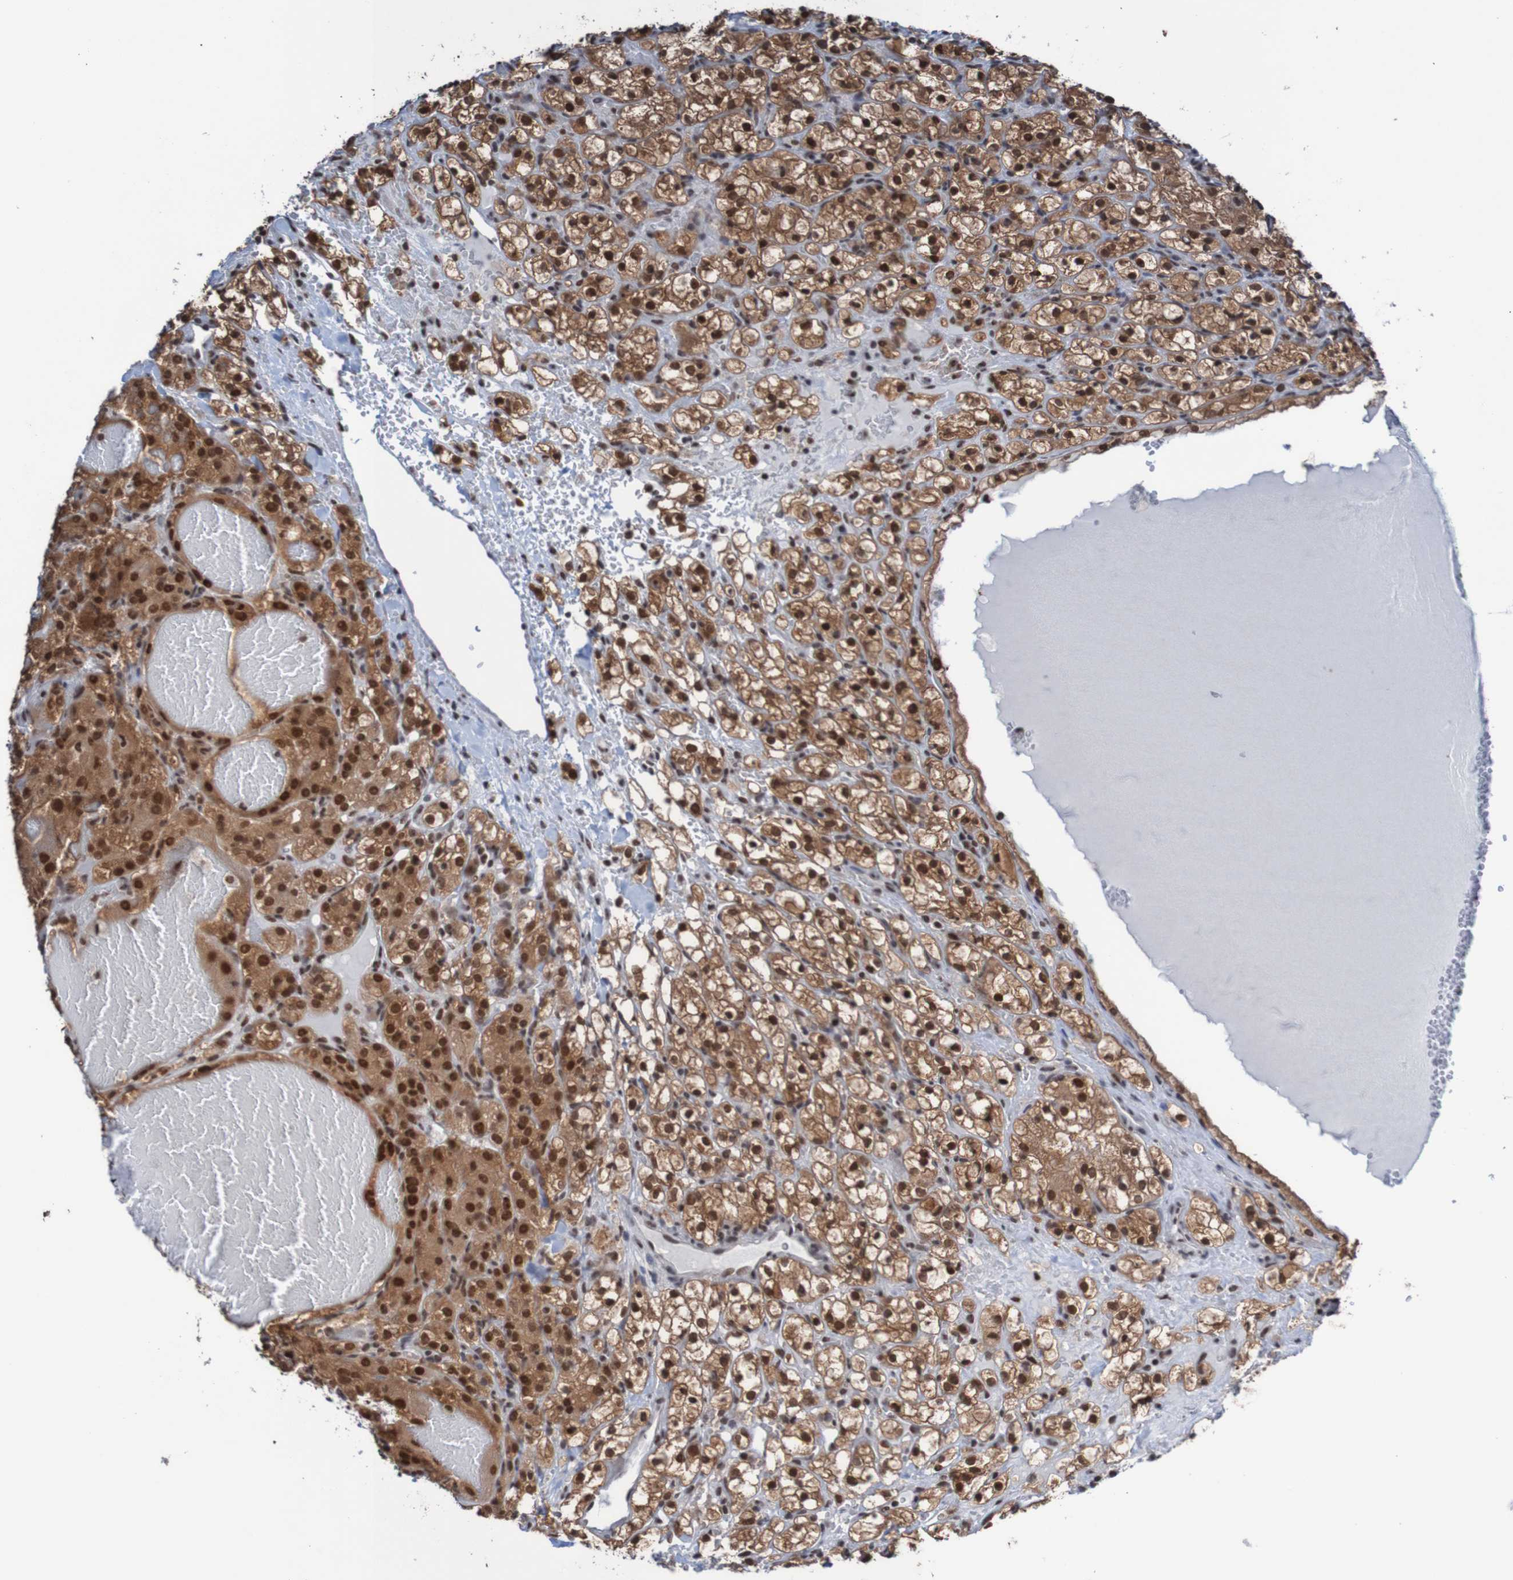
{"staining": {"intensity": "strong", "quantity": ">75%", "location": "cytoplasmic/membranous,nuclear"}, "tissue": "renal cancer", "cell_type": "Tumor cells", "image_type": "cancer", "snomed": [{"axis": "morphology", "description": "Adenocarcinoma, NOS"}, {"axis": "topography", "description": "Kidney"}], "caption": "Protein staining exhibits strong cytoplasmic/membranous and nuclear staining in approximately >75% of tumor cells in renal adenocarcinoma.", "gene": "CDC5L", "patient": {"sex": "male", "age": 61}}